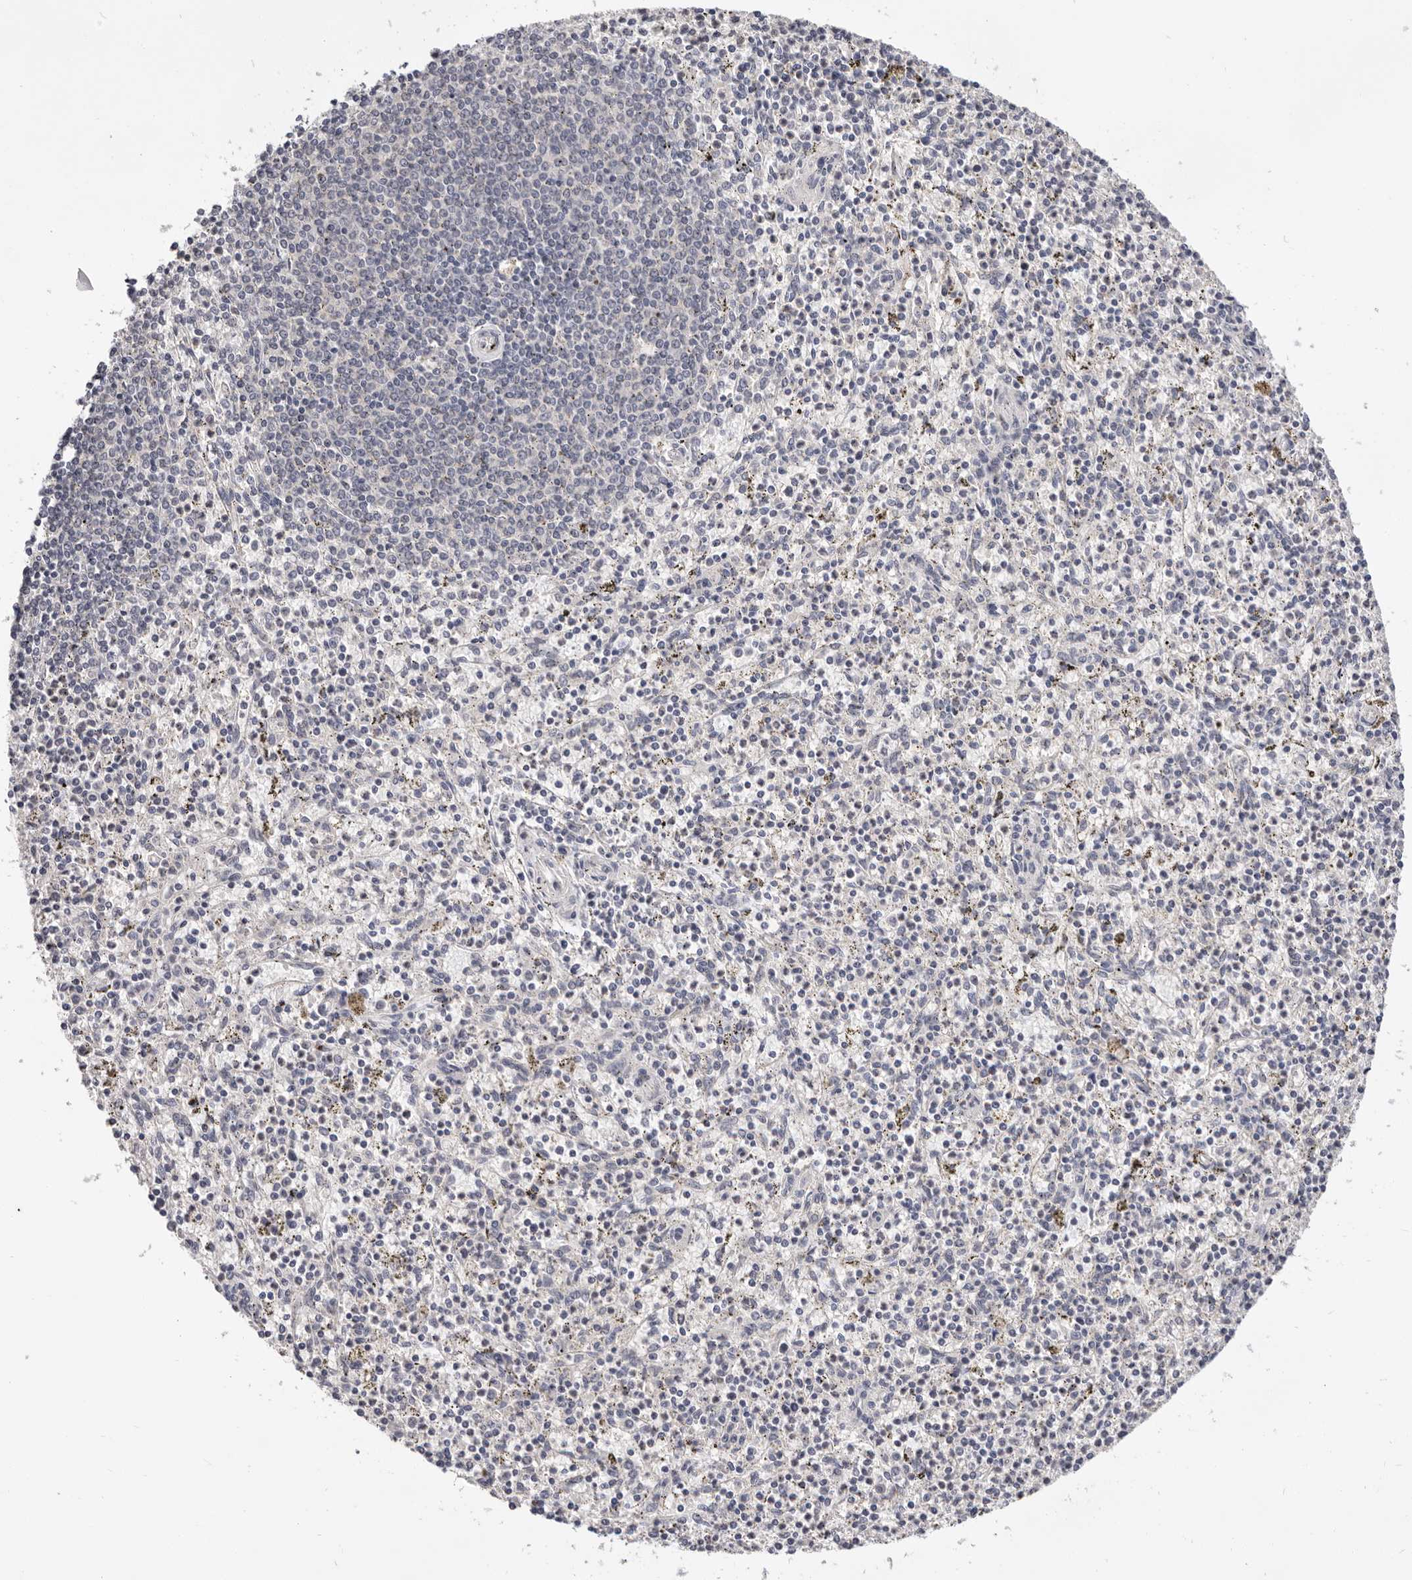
{"staining": {"intensity": "negative", "quantity": "none", "location": "none"}, "tissue": "spleen", "cell_type": "Cells in red pulp", "image_type": "normal", "snomed": [{"axis": "morphology", "description": "Normal tissue, NOS"}, {"axis": "topography", "description": "Spleen"}], "caption": "IHC of benign spleen displays no positivity in cells in red pulp. (Brightfield microscopy of DAB IHC at high magnification).", "gene": "DOP1A", "patient": {"sex": "male", "age": 72}}